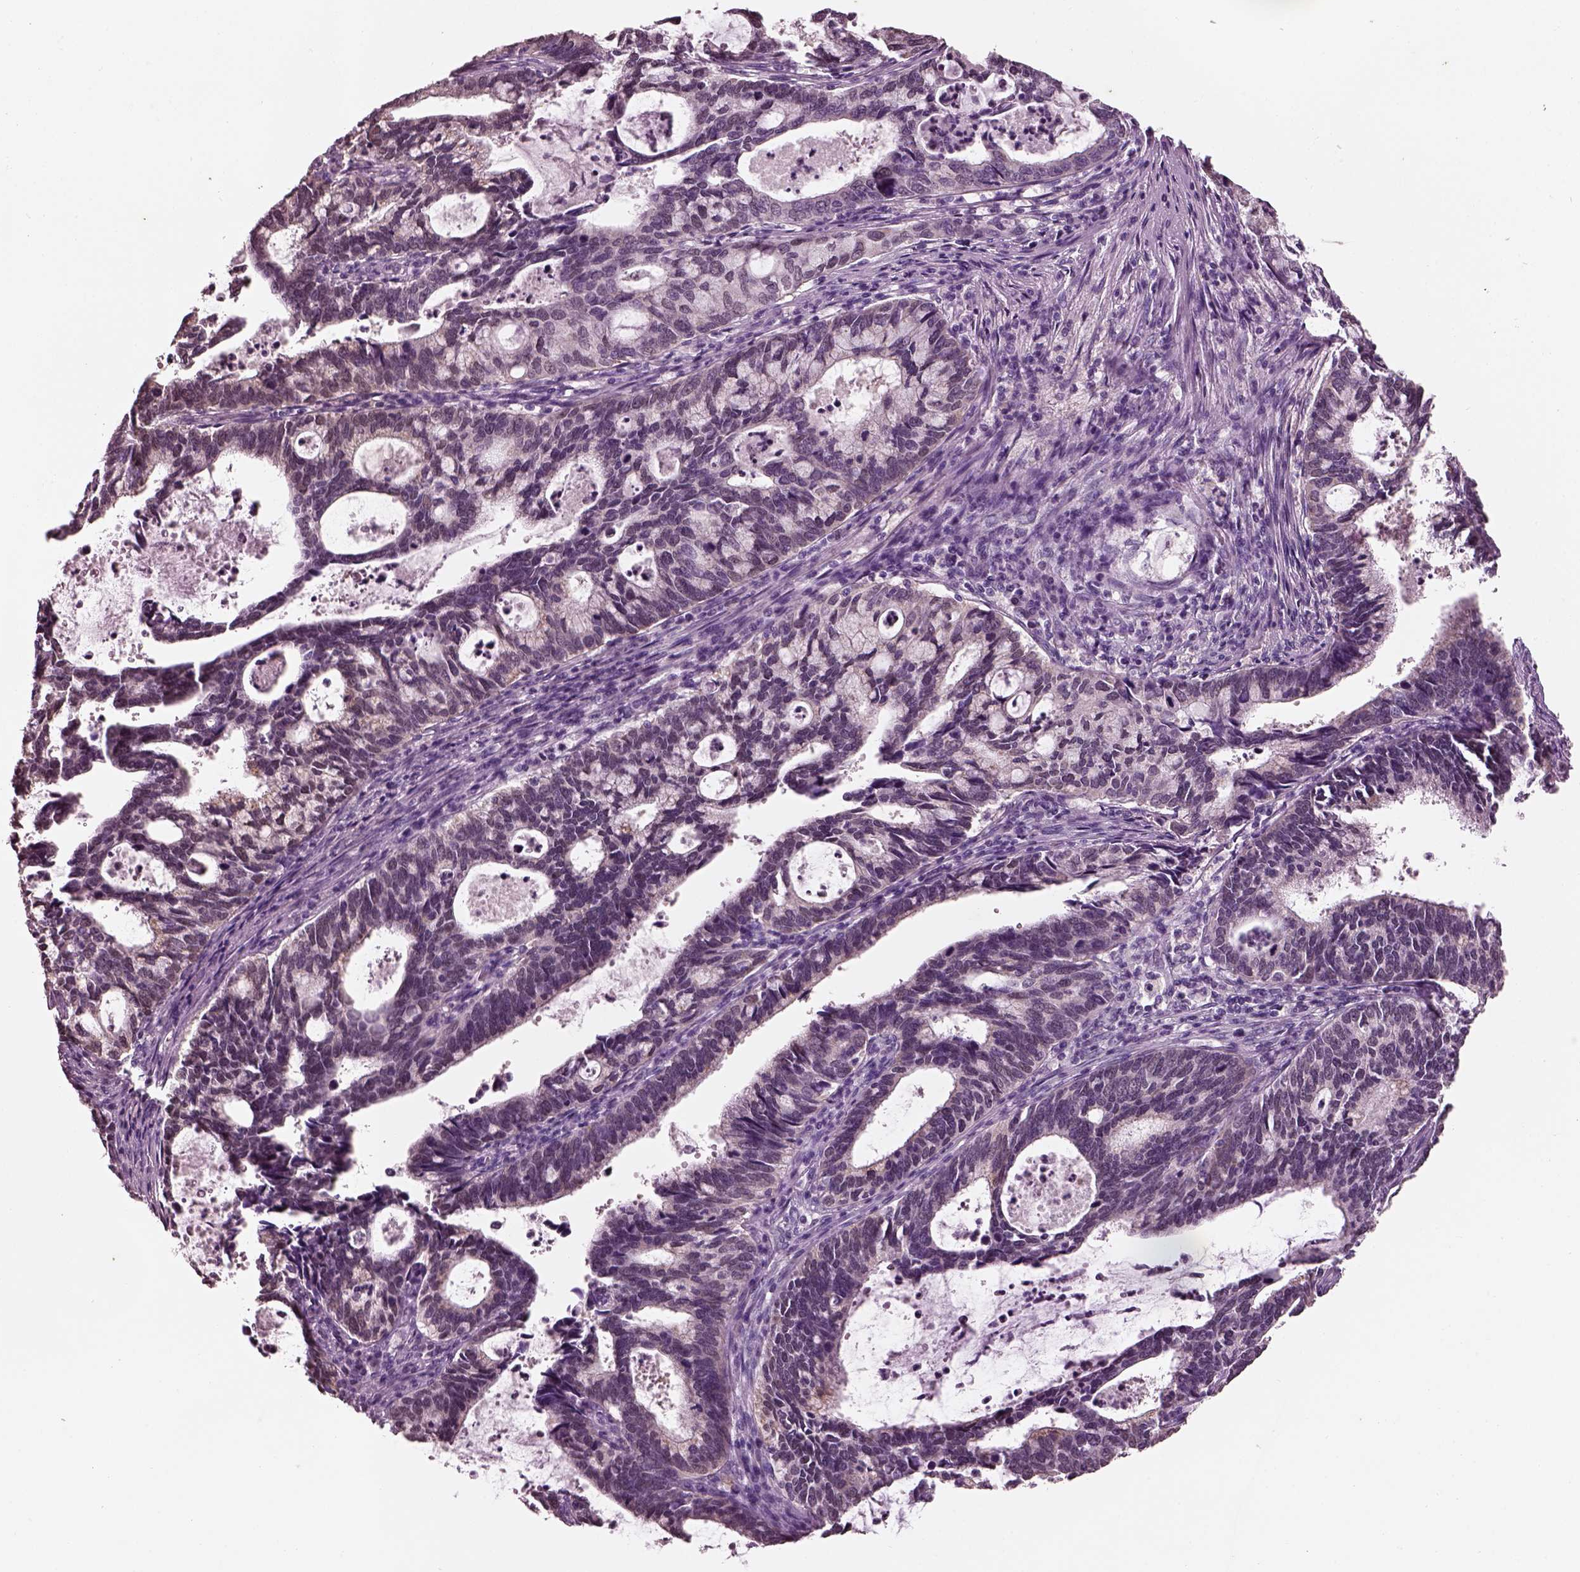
{"staining": {"intensity": "weak", "quantity": "<25%", "location": "cytoplasmic/membranous"}, "tissue": "cervical cancer", "cell_type": "Tumor cells", "image_type": "cancer", "snomed": [{"axis": "morphology", "description": "Adenocarcinoma, NOS"}, {"axis": "topography", "description": "Cervix"}], "caption": "This is an immunohistochemistry (IHC) micrograph of cervical cancer (adenocarcinoma). There is no staining in tumor cells.", "gene": "ELSPBP1", "patient": {"sex": "female", "age": 42}}